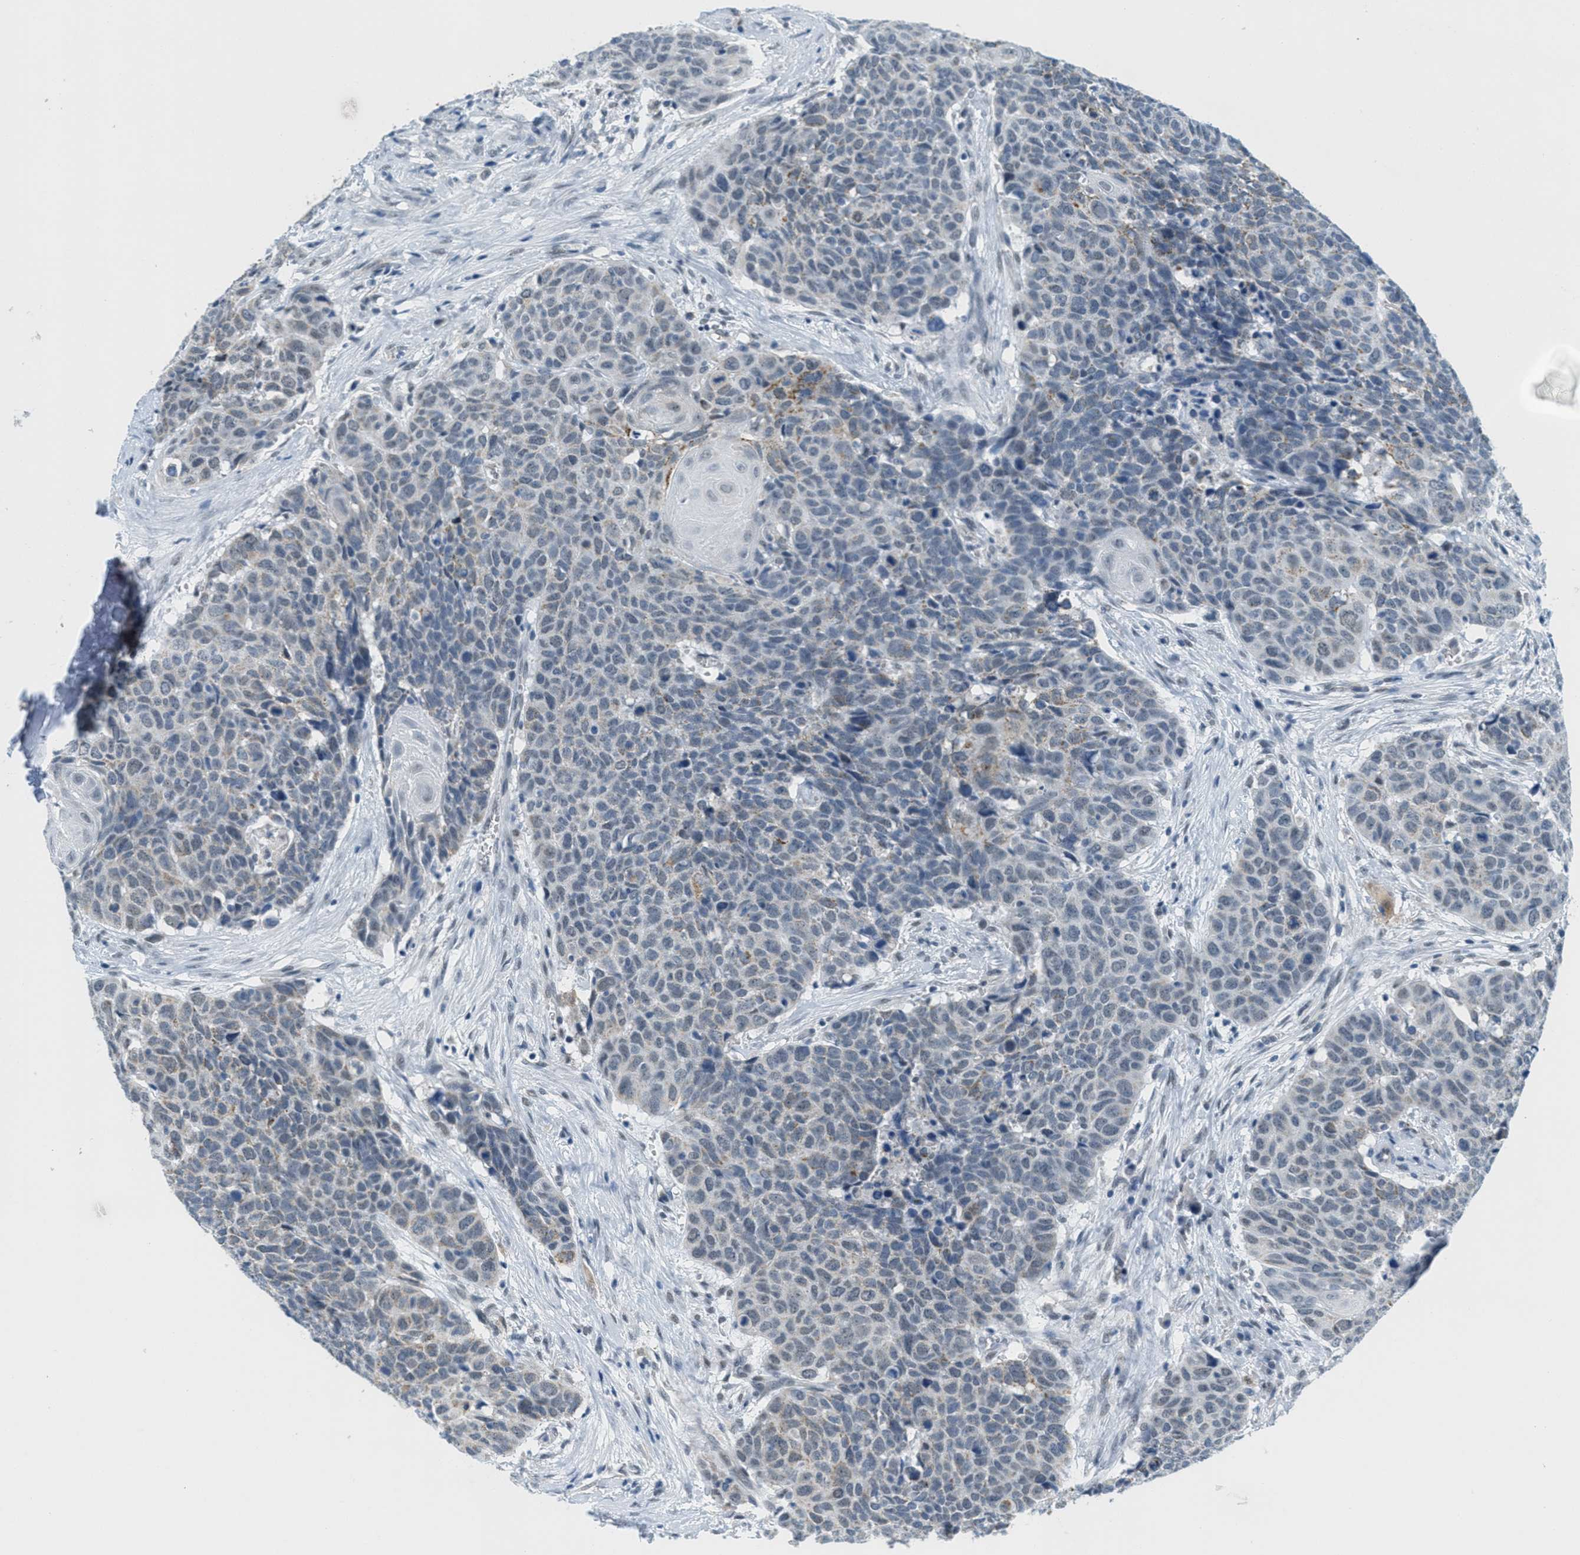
{"staining": {"intensity": "moderate", "quantity": "<25%", "location": "cytoplasmic/membranous"}, "tissue": "head and neck cancer", "cell_type": "Tumor cells", "image_type": "cancer", "snomed": [{"axis": "morphology", "description": "Squamous cell carcinoma, NOS"}, {"axis": "topography", "description": "Head-Neck"}], "caption": "Head and neck cancer (squamous cell carcinoma) stained with immunohistochemistry exhibits moderate cytoplasmic/membranous positivity in about <25% of tumor cells.", "gene": "HS3ST2", "patient": {"sex": "male", "age": 66}}